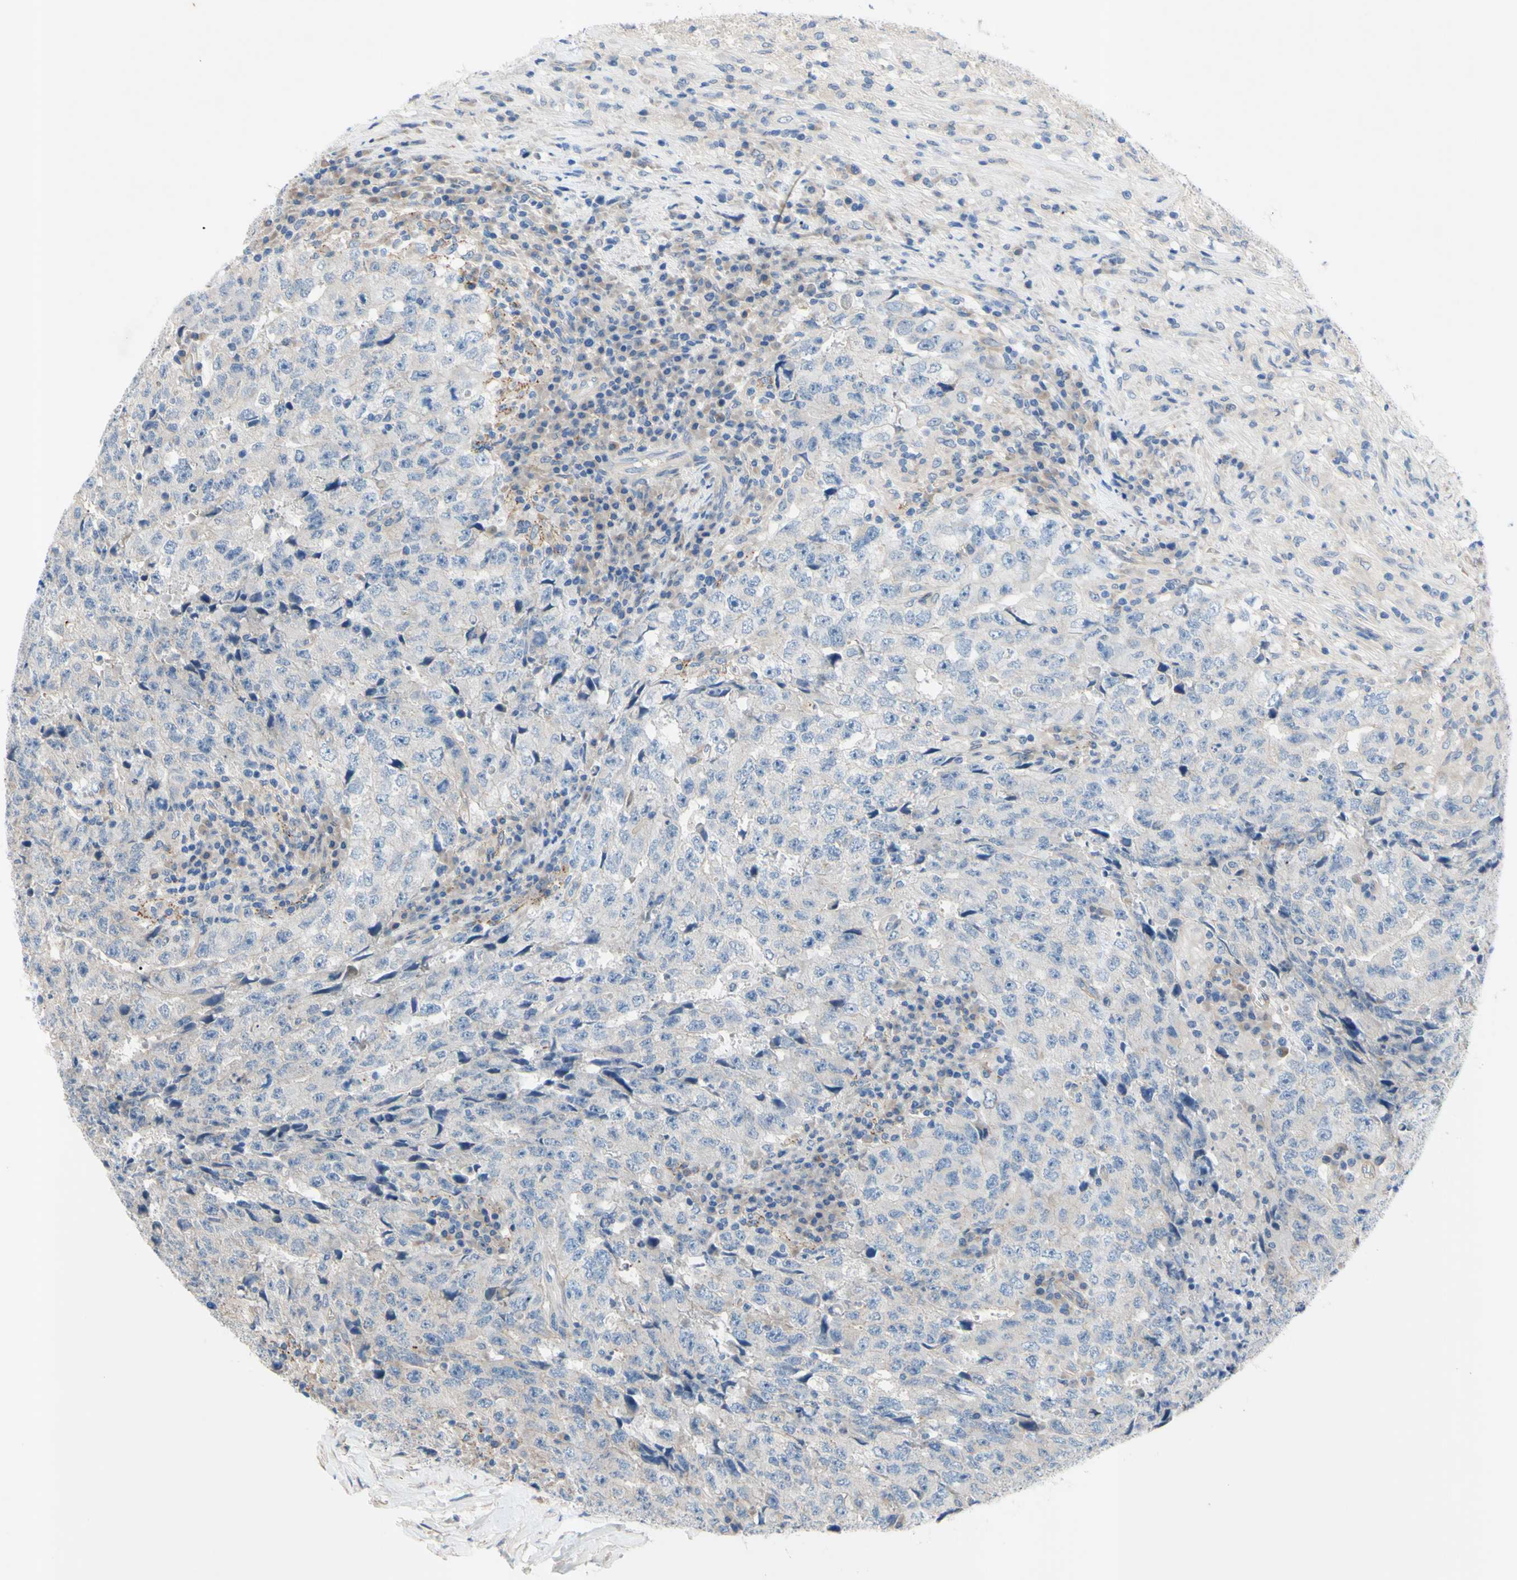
{"staining": {"intensity": "negative", "quantity": "none", "location": "none"}, "tissue": "testis cancer", "cell_type": "Tumor cells", "image_type": "cancer", "snomed": [{"axis": "morphology", "description": "Necrosis, NOS"}, {"axis": "morphology", "description": "Carcinoma, Embryonal, NOS"}, {"axis": "topography", "description": "Testis"}], "caption": "The IHC micrograph has no significant expression in tumor cells of testis cancer tissue.", "gene": "SVIL", "patient": {"sex": "male", "age": 19}}